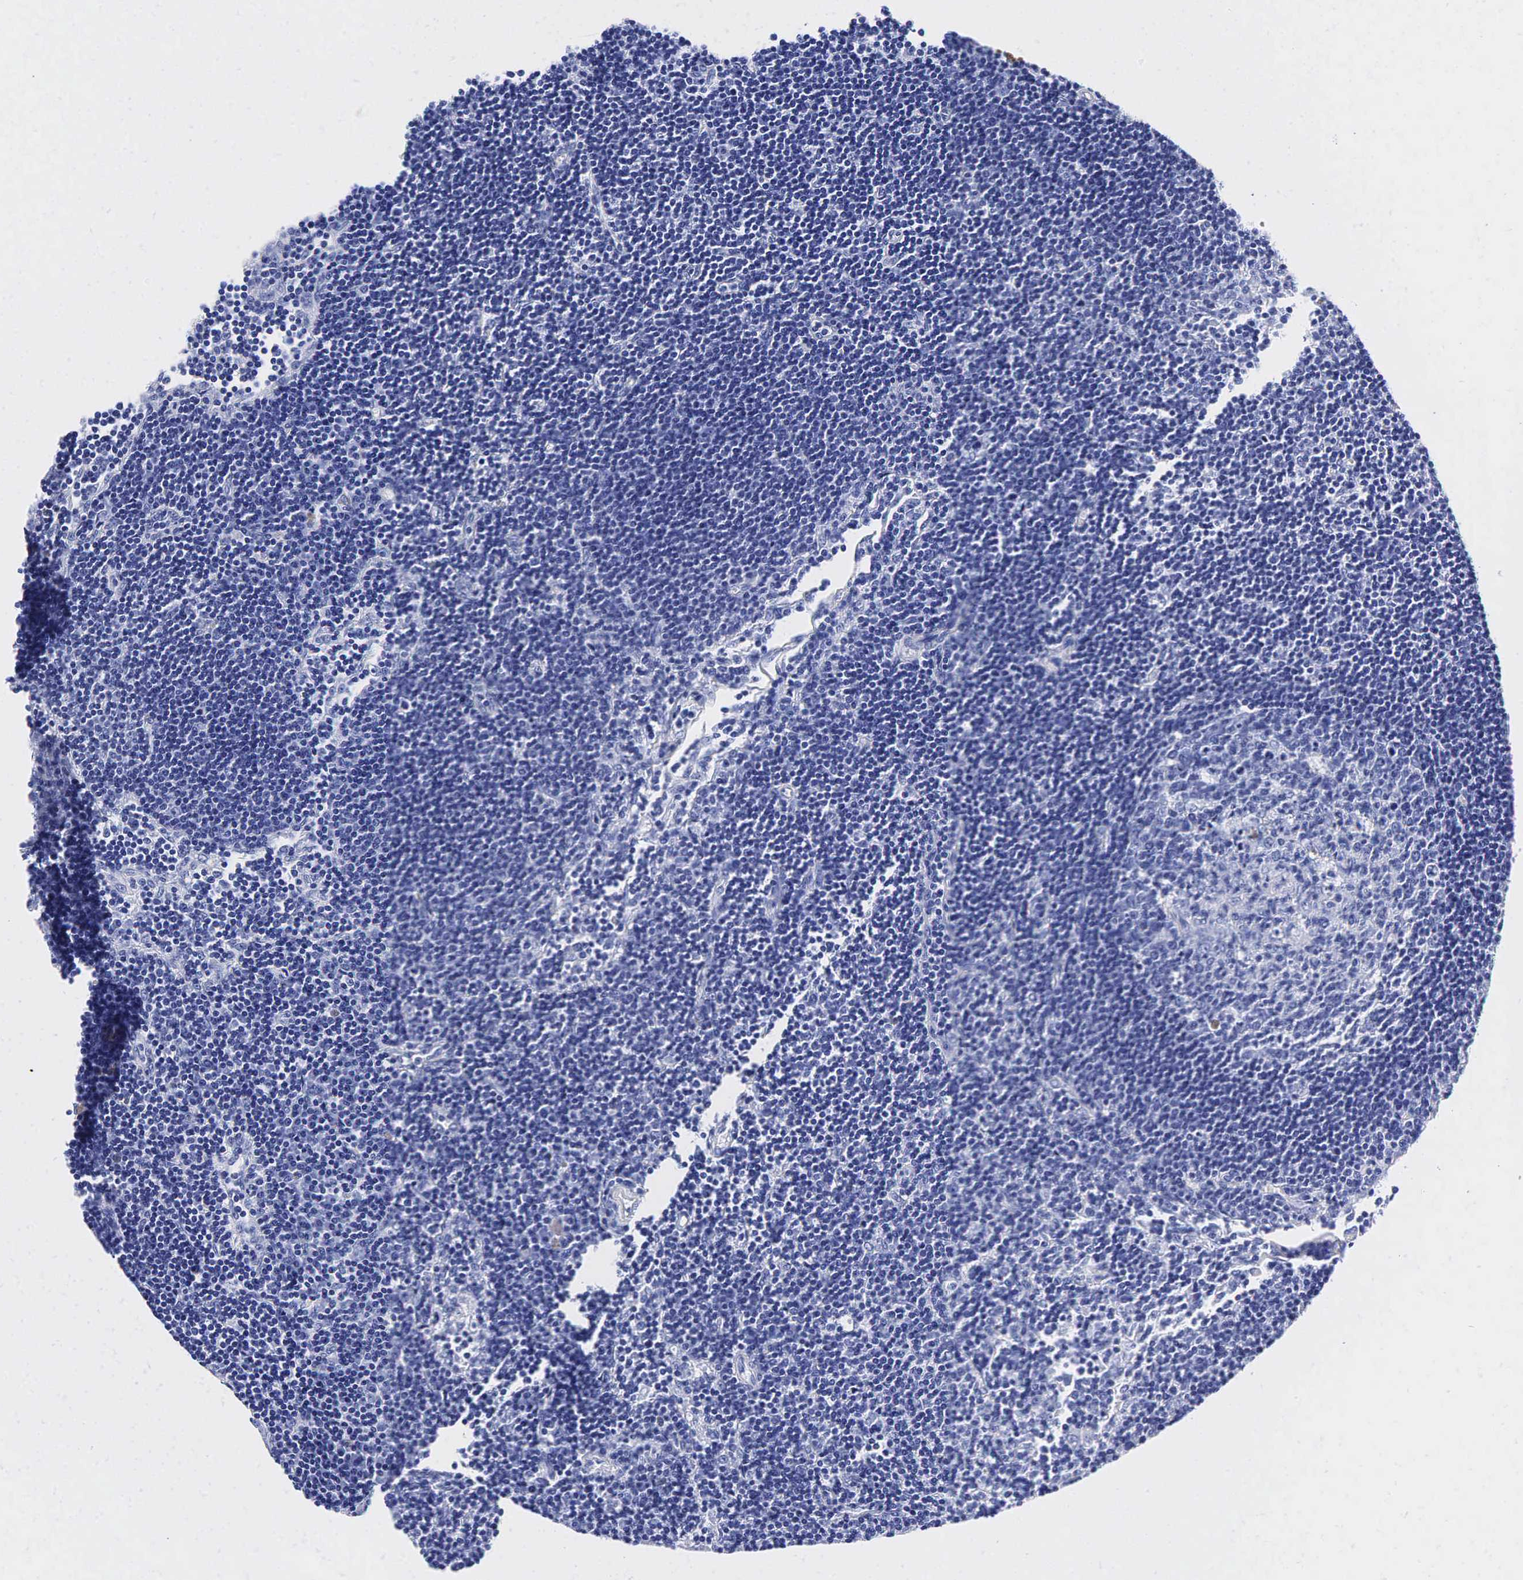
{"staining": {"intensity": "negative", "quantity": "none", "location": "none"}, "tissue": "lymph node", "cell_type": "Germinal center cells", "image_type": "normal", "snomed": [{"axis": "morphology", "description": "Normal tissue, NOS"}, {"axis": "topography", "description": "Lymph node"}], "caption": "High magnification brightfield microscopy of benign lymph node stained with DAB (brown) and counterstained with hematoxylin (blue): germinal center cells show no significant staining. The staining is performed using DAB brown chromogen with nuclei counter-stained in using hematoxylin.", "gene": "TG", "patient": {"sex": "female", "age": 53}}